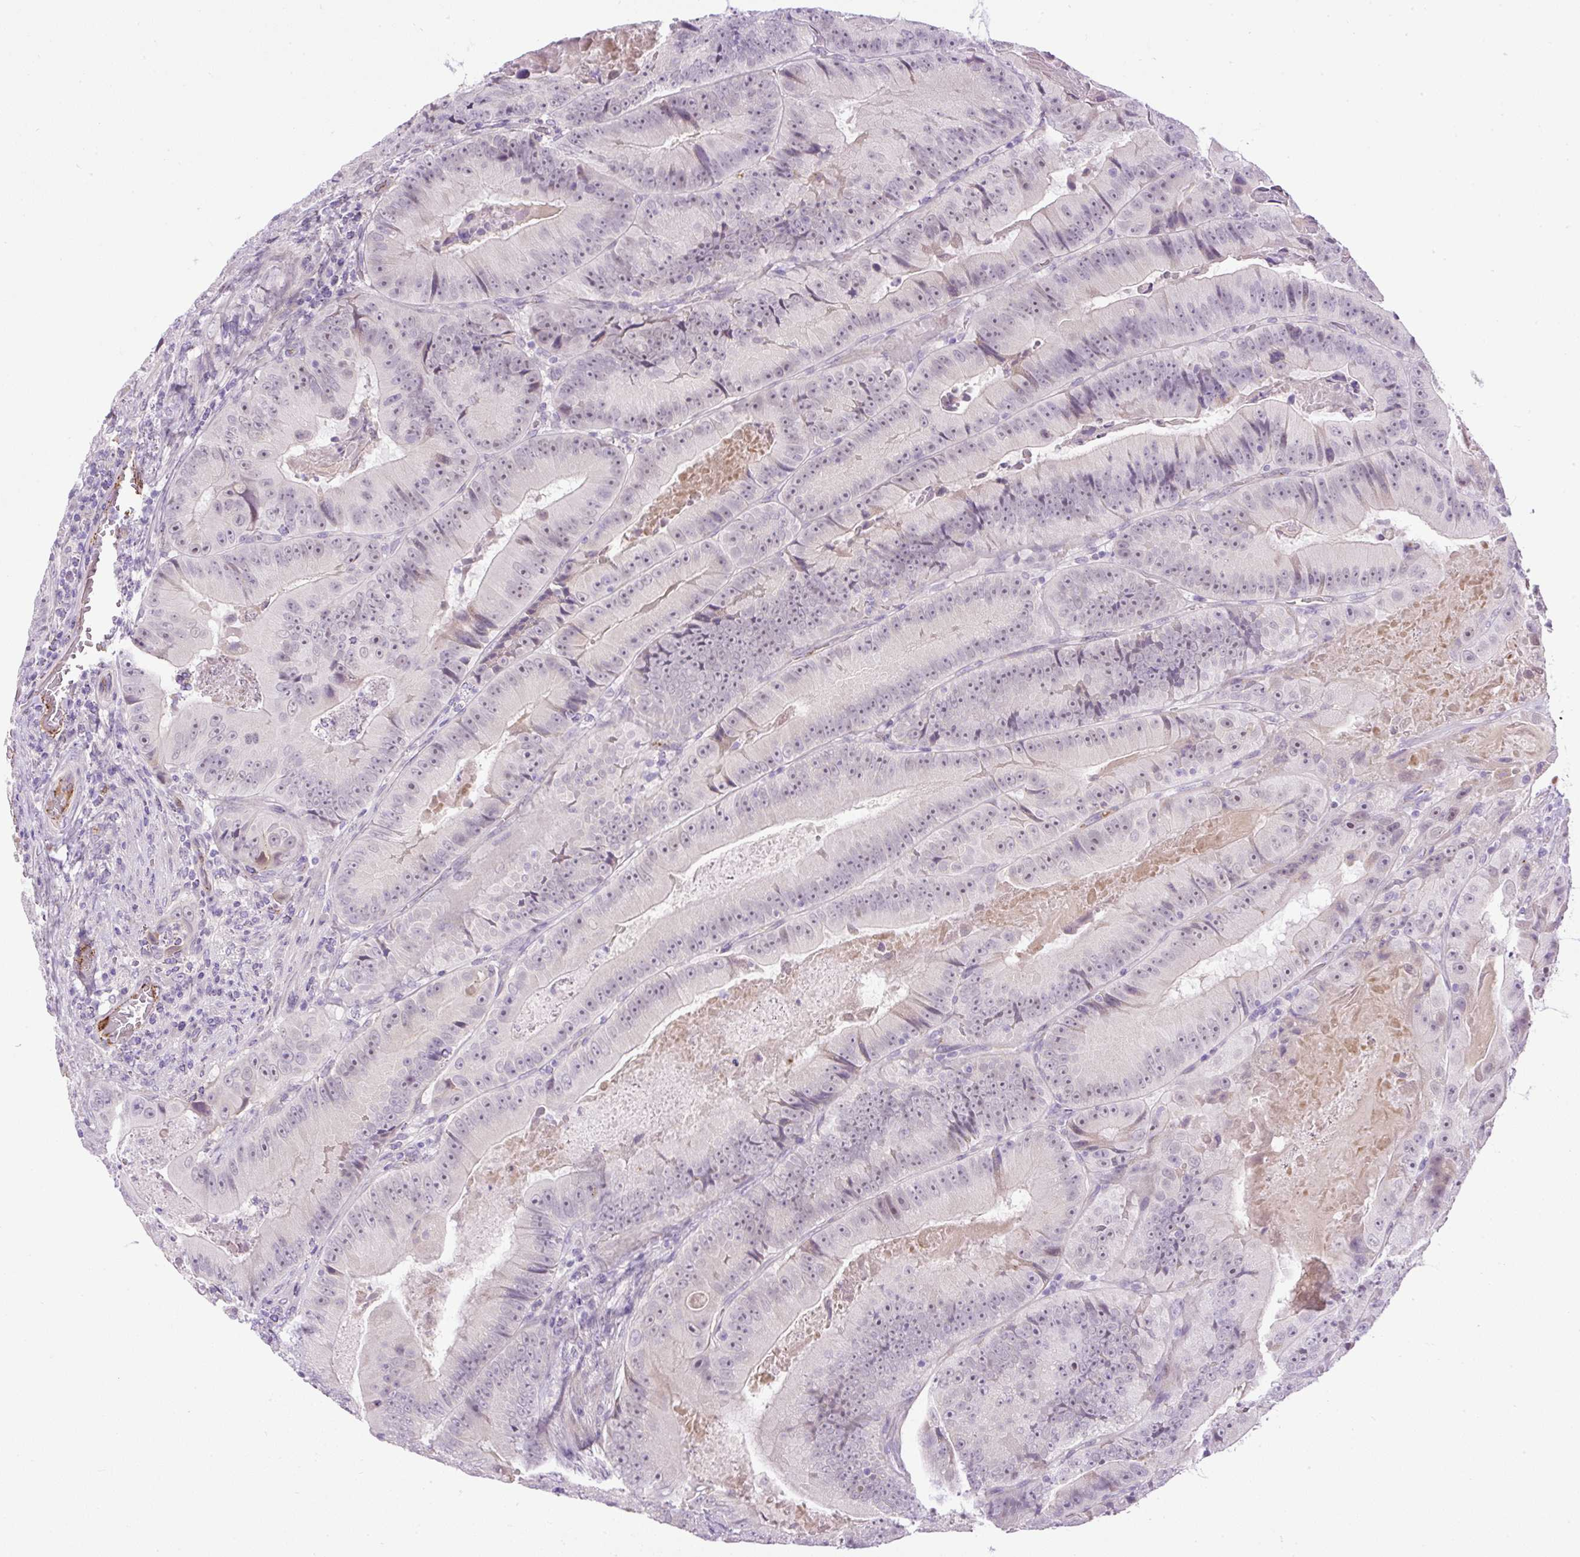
{"staining": {"intensity": "negative", "quantity": "none", "location": "none"}, "tissue": "colorectal cancer", "cell_type": "Tumor cells", "image_type": "cancer", "snomed": [{"axis": "morphology", "description": "Adenocarcinoma, NOS"}, {"axis": "topography", "description": "Colon"}], "caption": "High magnification brightfield microscopy of colorectal cancer stained with DAB (3,3'-diaminobenzidine) (brown) and counterstained with hematoxylin (blue): tumor cells show no significant expression.", "gene": "LEFTY2", "patient": {"sex": "female", "age": 86}}